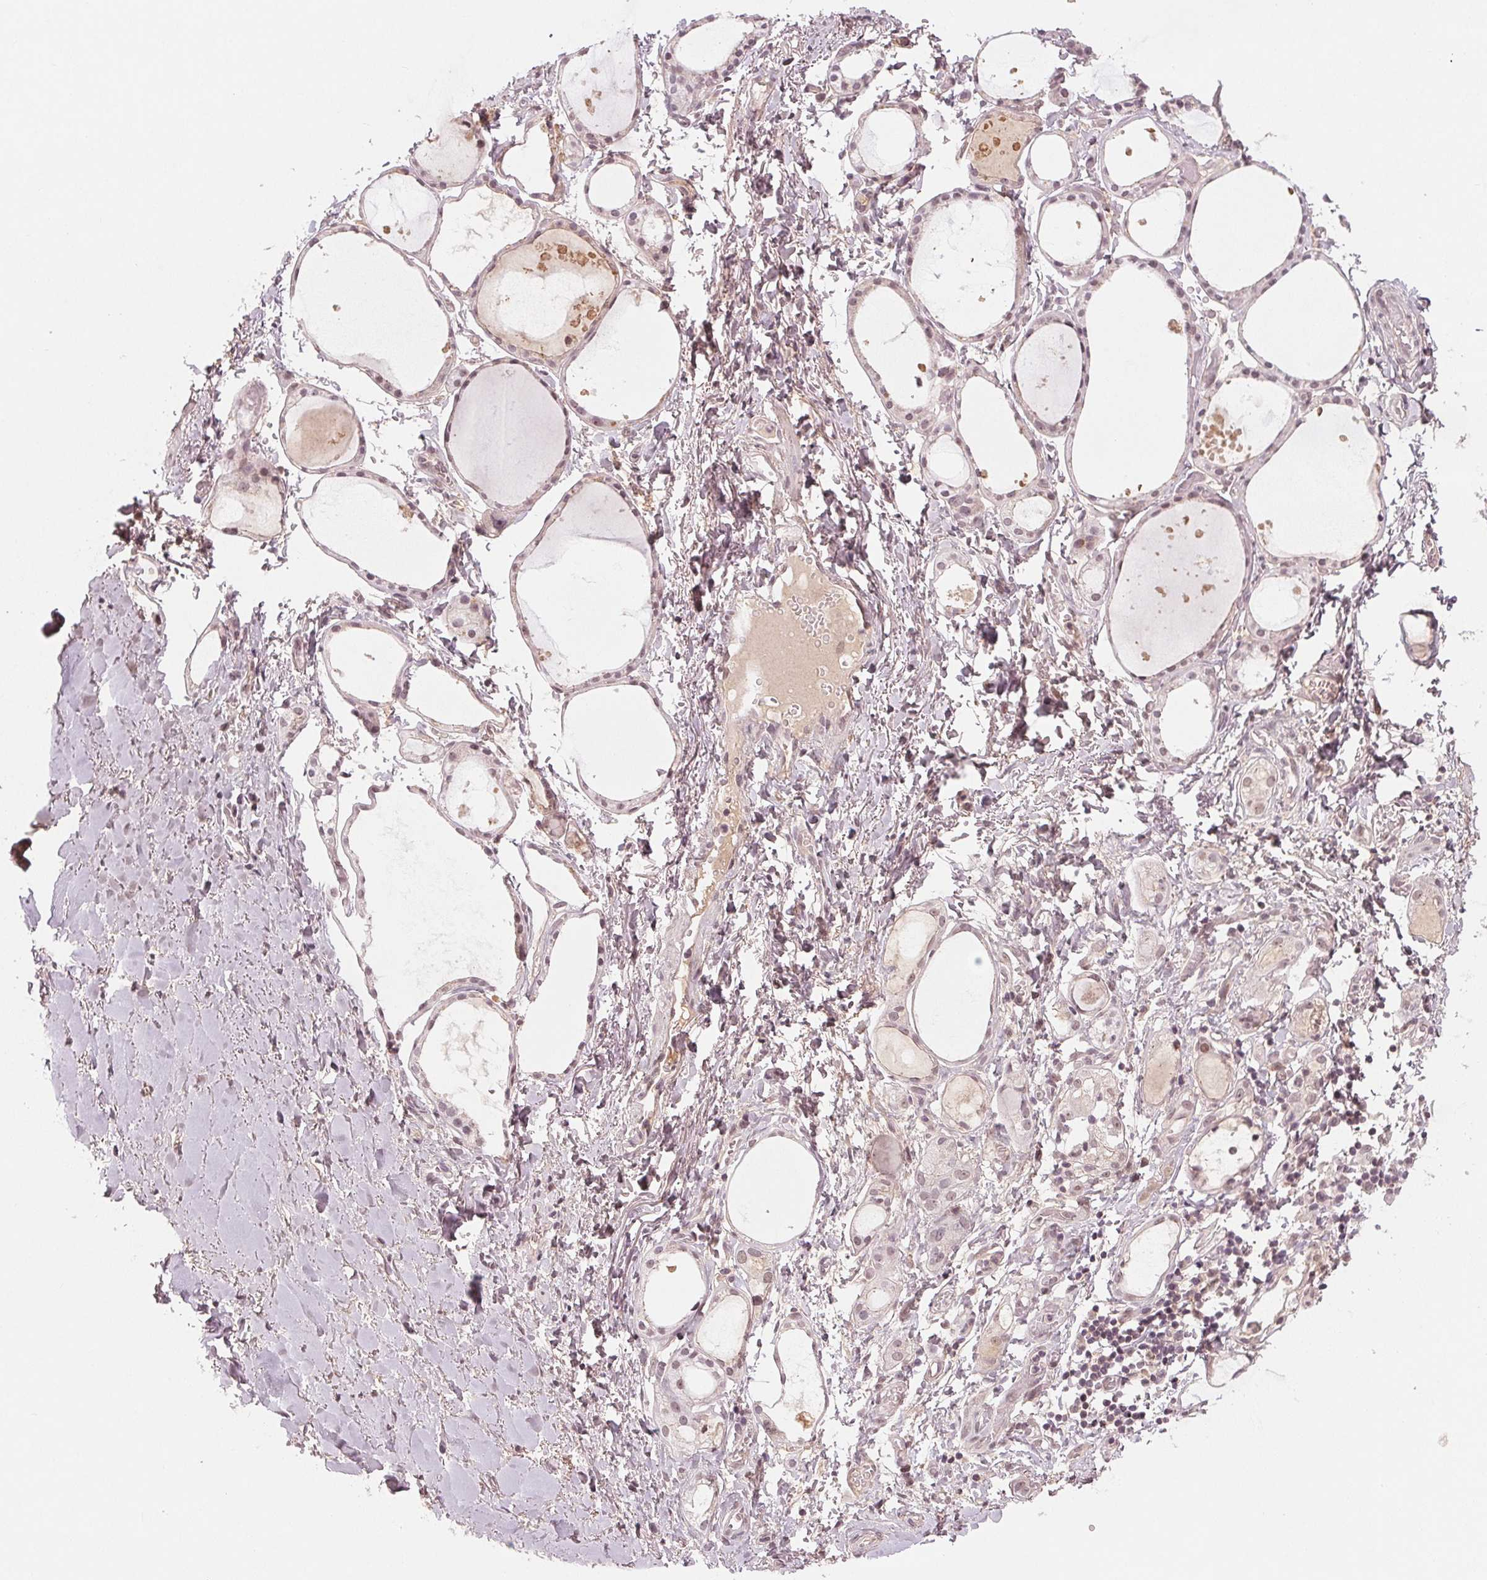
{"staining": {"intensity": "moderate", "quantity": "25%-75%", "location": "cytoplasmic/membranous"}, "tissue": "thyroid gland", "cell_type": "Glandular cells", "image_type": "normal", "snomed": [{"axis": "morphology", "description": "Normal tissue, NOS"}, {"axis": "topography", "description": "Thyroid gland"}], "caption": "Immunohistochemical staining of normal human thyroid gland displays medium levels of moderate cytoplasmic/membranous staining in about 25%-75% of glandular cells.", "gene": "TUB", "patient": {"sex": "male", "age": 68}}